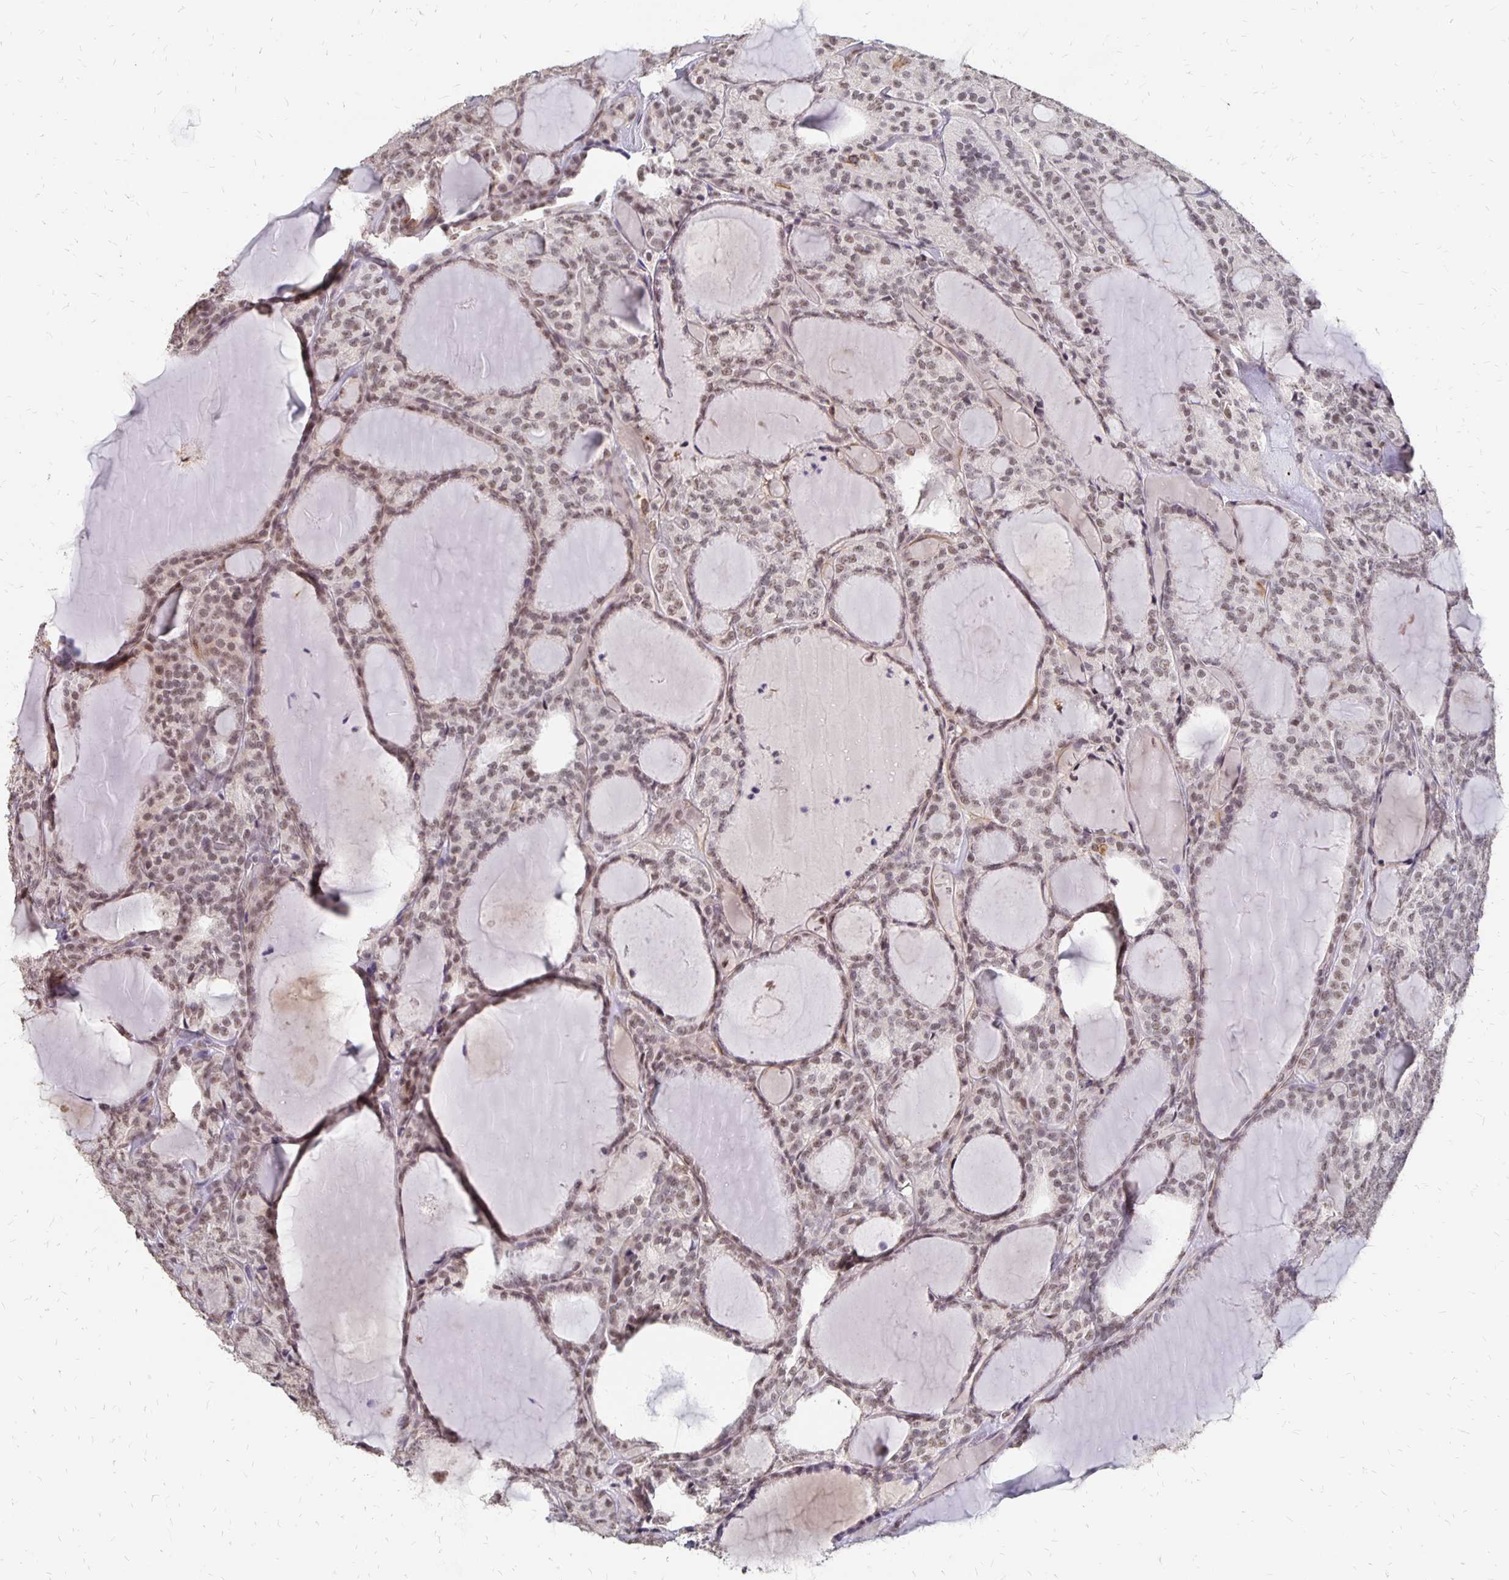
{"staining": {"intensity": "weak", "quantity": "25%-75%", "location": "nuclear"}, "tissue": "thyroid cancer", "cell_type": "Tumor cells", "image_type": "cancer", "snomed": [{"axis": "morphology", "description": "Follicular adenoma carcinoma, NOS"}, {"axis": "topography", "description": "Thyroid gland"}], "caption": "Protein expression analysis of human thyroid follicular adenoma carcinoma reveals weak nuclear staining in about 25%-75% of tumor cells.", "gene": "CLASRP", "patient": {"sex": "male", "age": 74}}